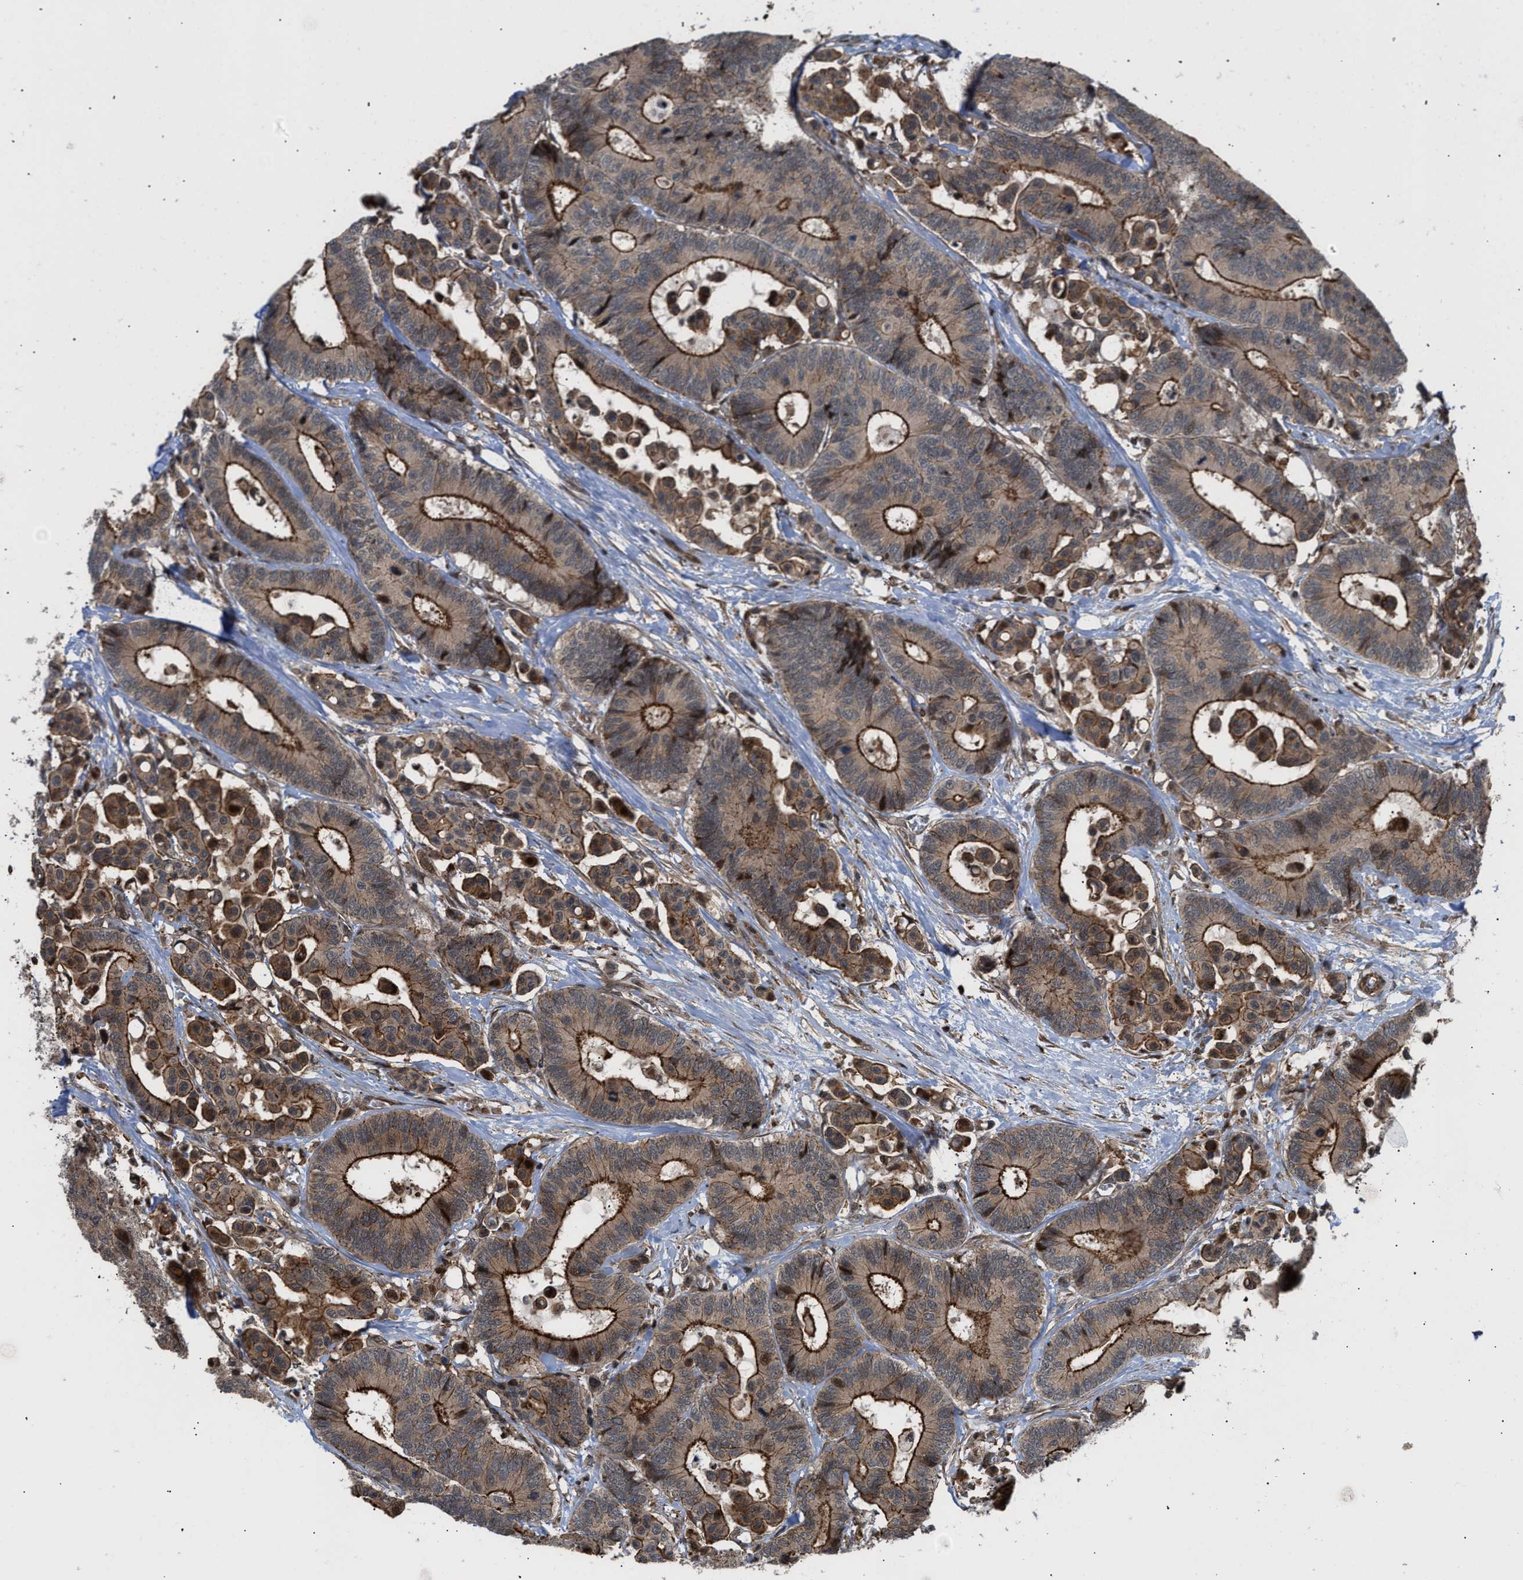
{"staining": {"intensity": "strong", "quantity": ">75%", "location": "cytoplasmic/membranous"}, "tissue": "colorectal cancer", "cell_type": "Tumor cells", "image_type": "cancer", "snomed": [{"axis": "morphology", "description": "Normal tissue, NOS"}, {"axis": "morphology", "description": "Adenocarcinoma, NOS"}, {"axis": "topography", "description": "Colon"}], "caption": "Strong cytoplasmic/membranous protein expression is present in about >75% of tumor cells in colorectal cancer.", "gene": "STAU2", "patient": {"sex": "male", "age": 82}}